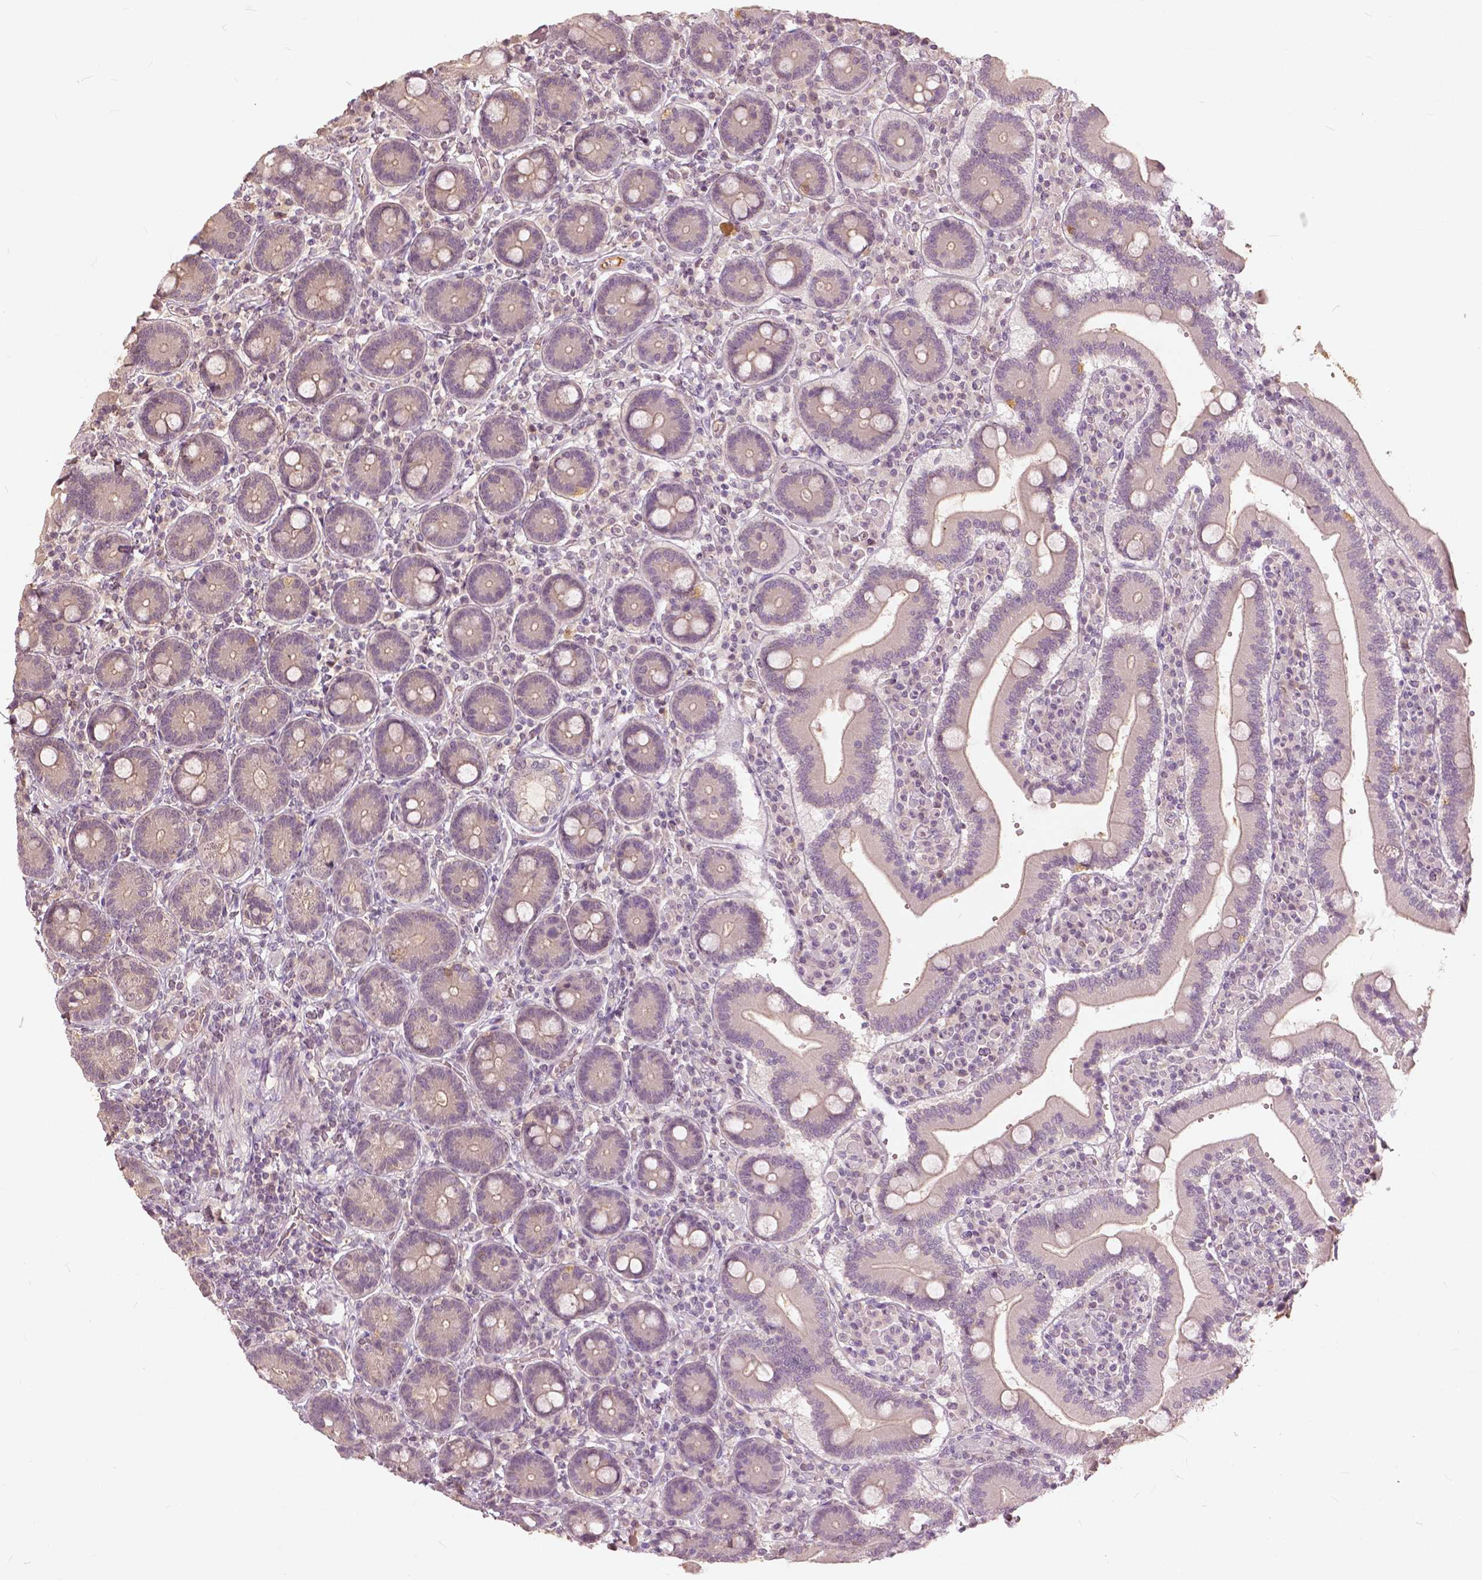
{"staining": {"intensity": "weak", "quantity": "<25%", "location": "cytoplasmic/membranous"}, "tissue": "duodenum", "cell_type": "Glandular cells", "image_type": "normal", "snomed": [{"axis": "morphology", "description": "Normal tissue, NOS"}, {"axis": "topography", "description": "Duodenum"}], "caption": "Immunohistochemistry micrograph of normal duodenum stained for a protein (brown), which shows no positivity in glandular cells.", "gene": "ANGPTL4", "patient": {"sex": "female", "age": 62}}